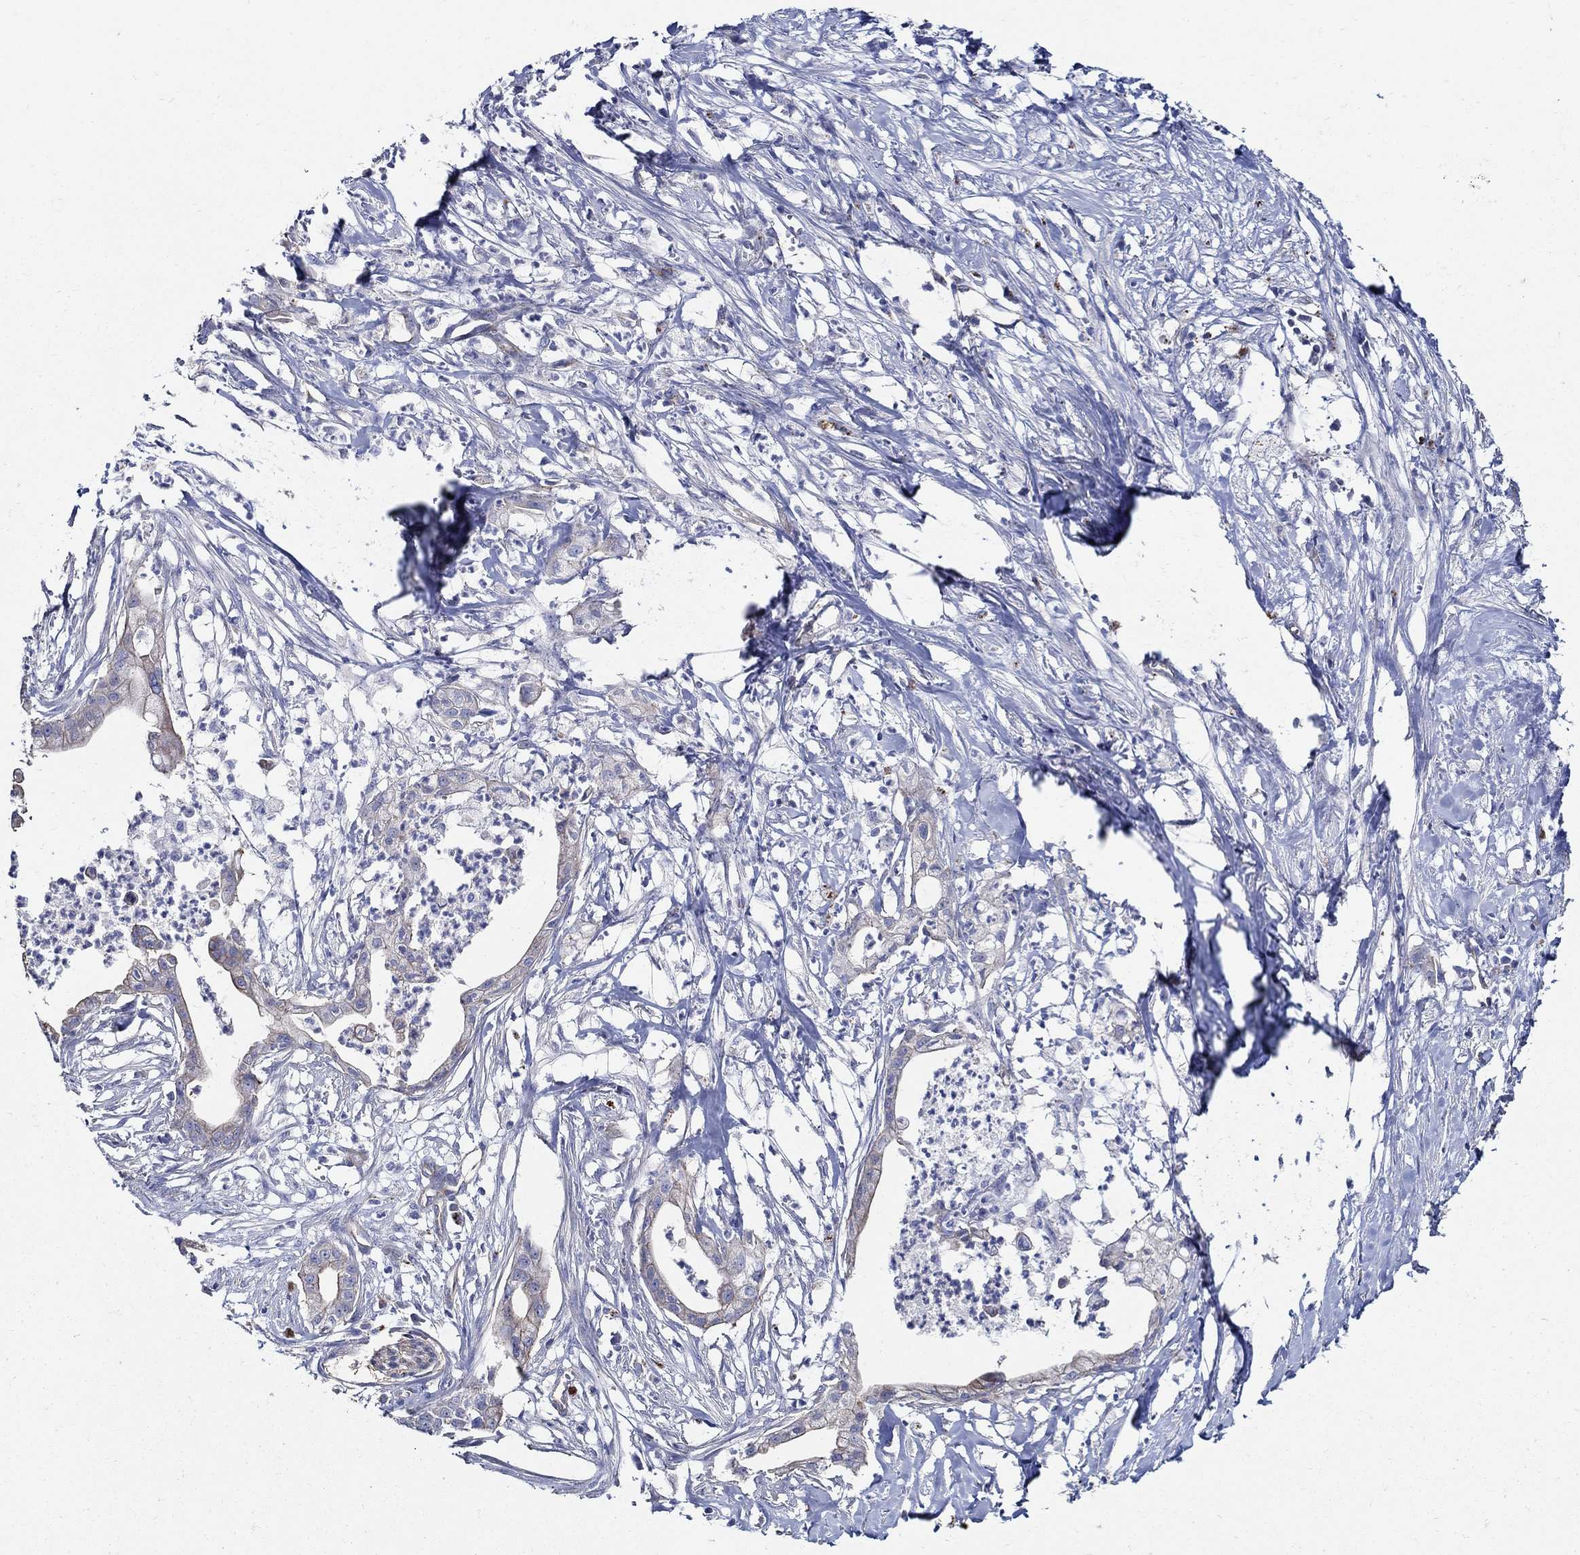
{"staining": {"intensity": "negative", "quantity": "none", "location": "none"}, "tissue": "pancreatic cancer", "cell_type": "Tumor cells", "image_type": "cancer", "snomed": [{"axis": "morphology", "description": "Normal tissue, NOS"}, {"axis": "morphology", "description": "Adenocarcinoma, NOS"}, {"axis": "topography", "description": "Pancreas"}], "caption": "Photomicrograph shows no protein expression in tumor cells of adenocarcinoma (pancreatic) tissue.", "gene": "APBB3", "patient": {"sex": "female", "age": 58}}